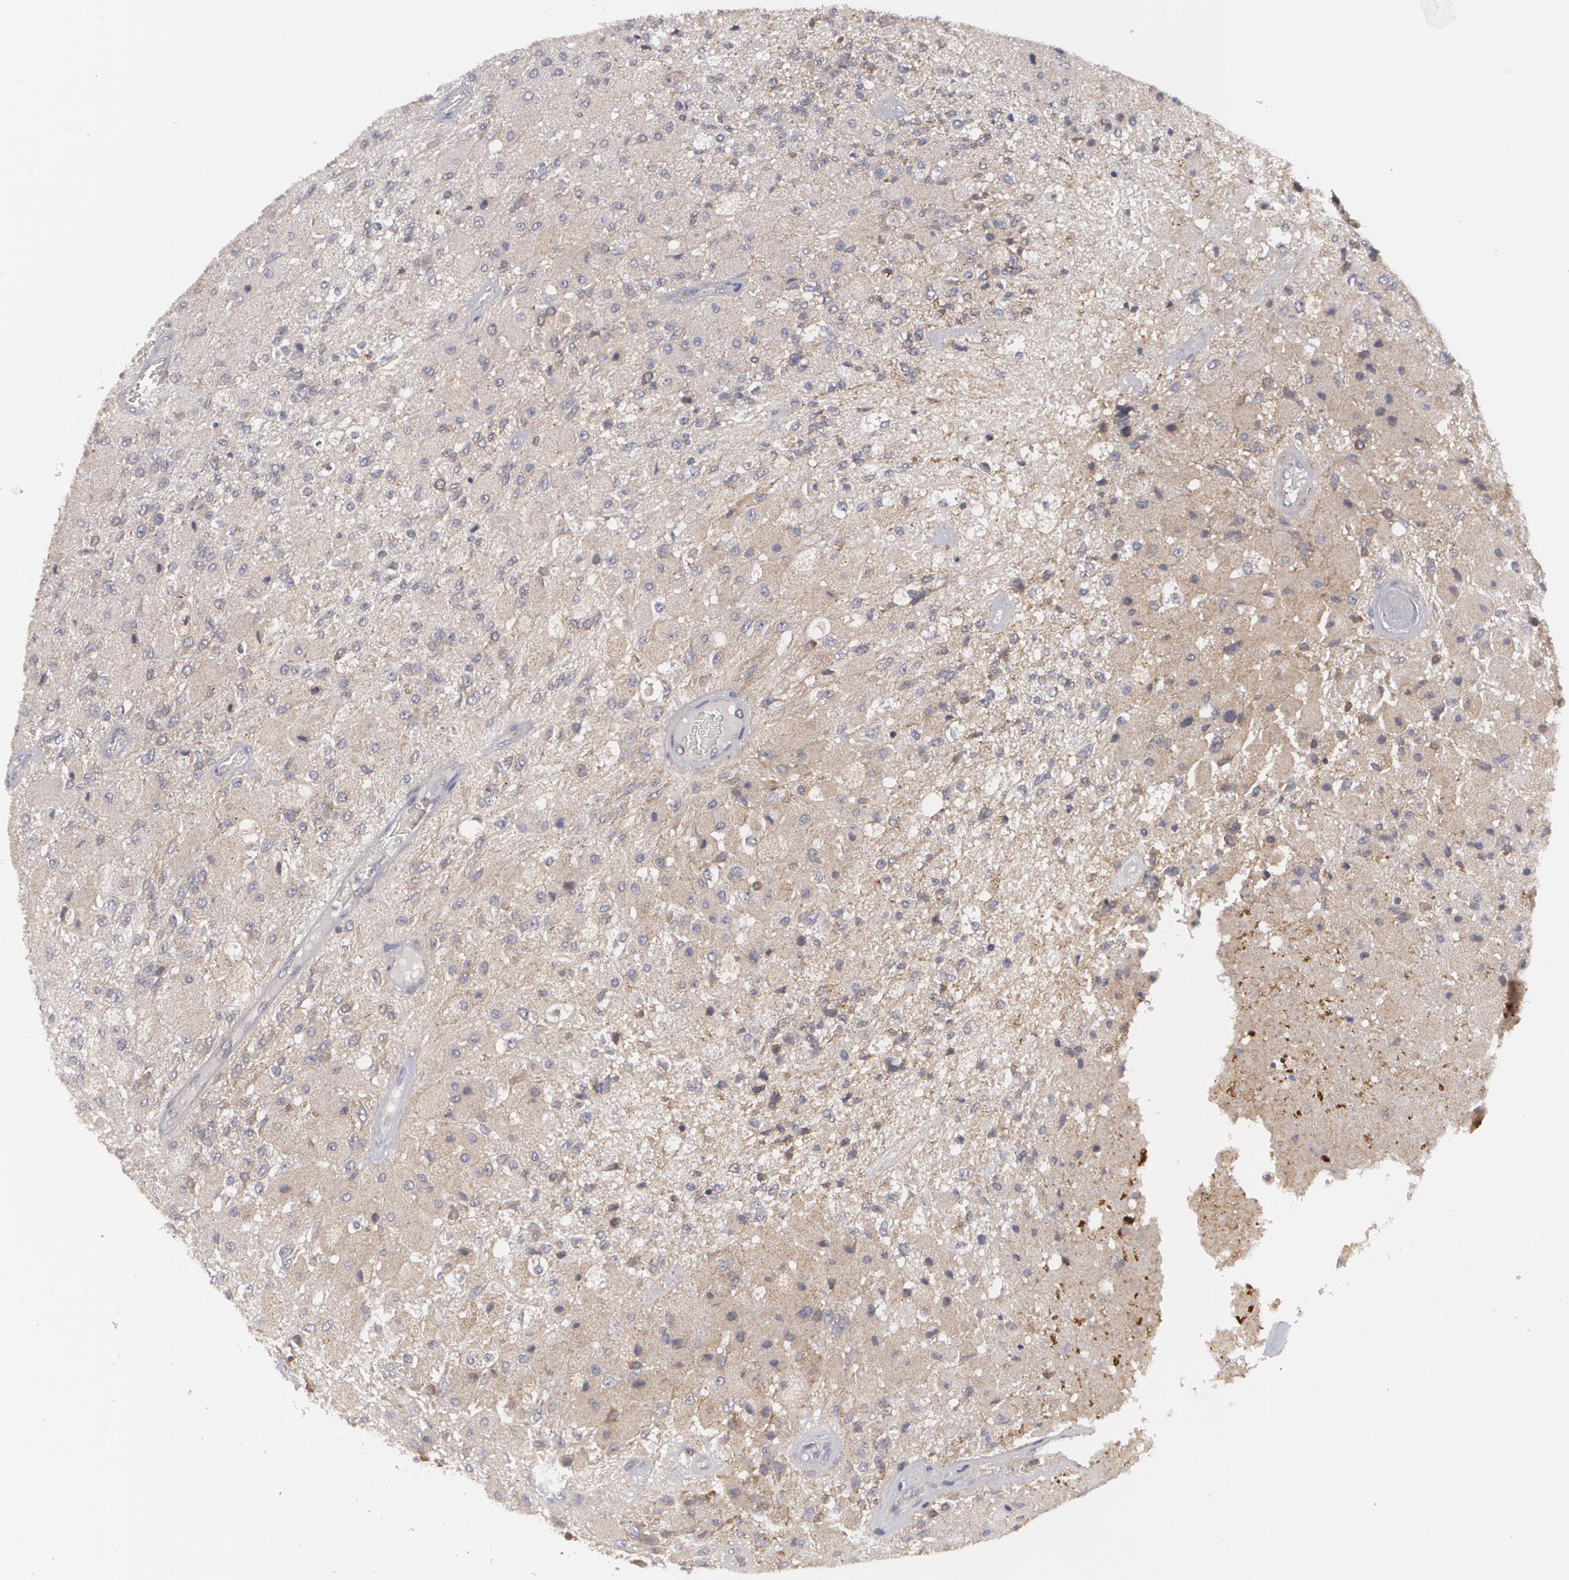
{"staining": {"intensity": "weak", "quantity": ">75%", "location": "cytoplasmic/membranous"}, "tissue": "glioma", "cell_type": "Tumor cells", "image_type": "cancer", "snomed": [{"axis": "morphology", "description": "Normal tissue, NOS"}, {"axis": "morphology", "description": "Glioma, malignant, High grade"}, {"axis": "topography", "description": "Cerebral cortex"}], "caption": "This is a micrograph of IHC staining of glioma, which shows weak staining in the cytoplasmic/membranous of tumor cells.", "gene": "BMP6", "patient": {"sex": "male", "age": 77}}